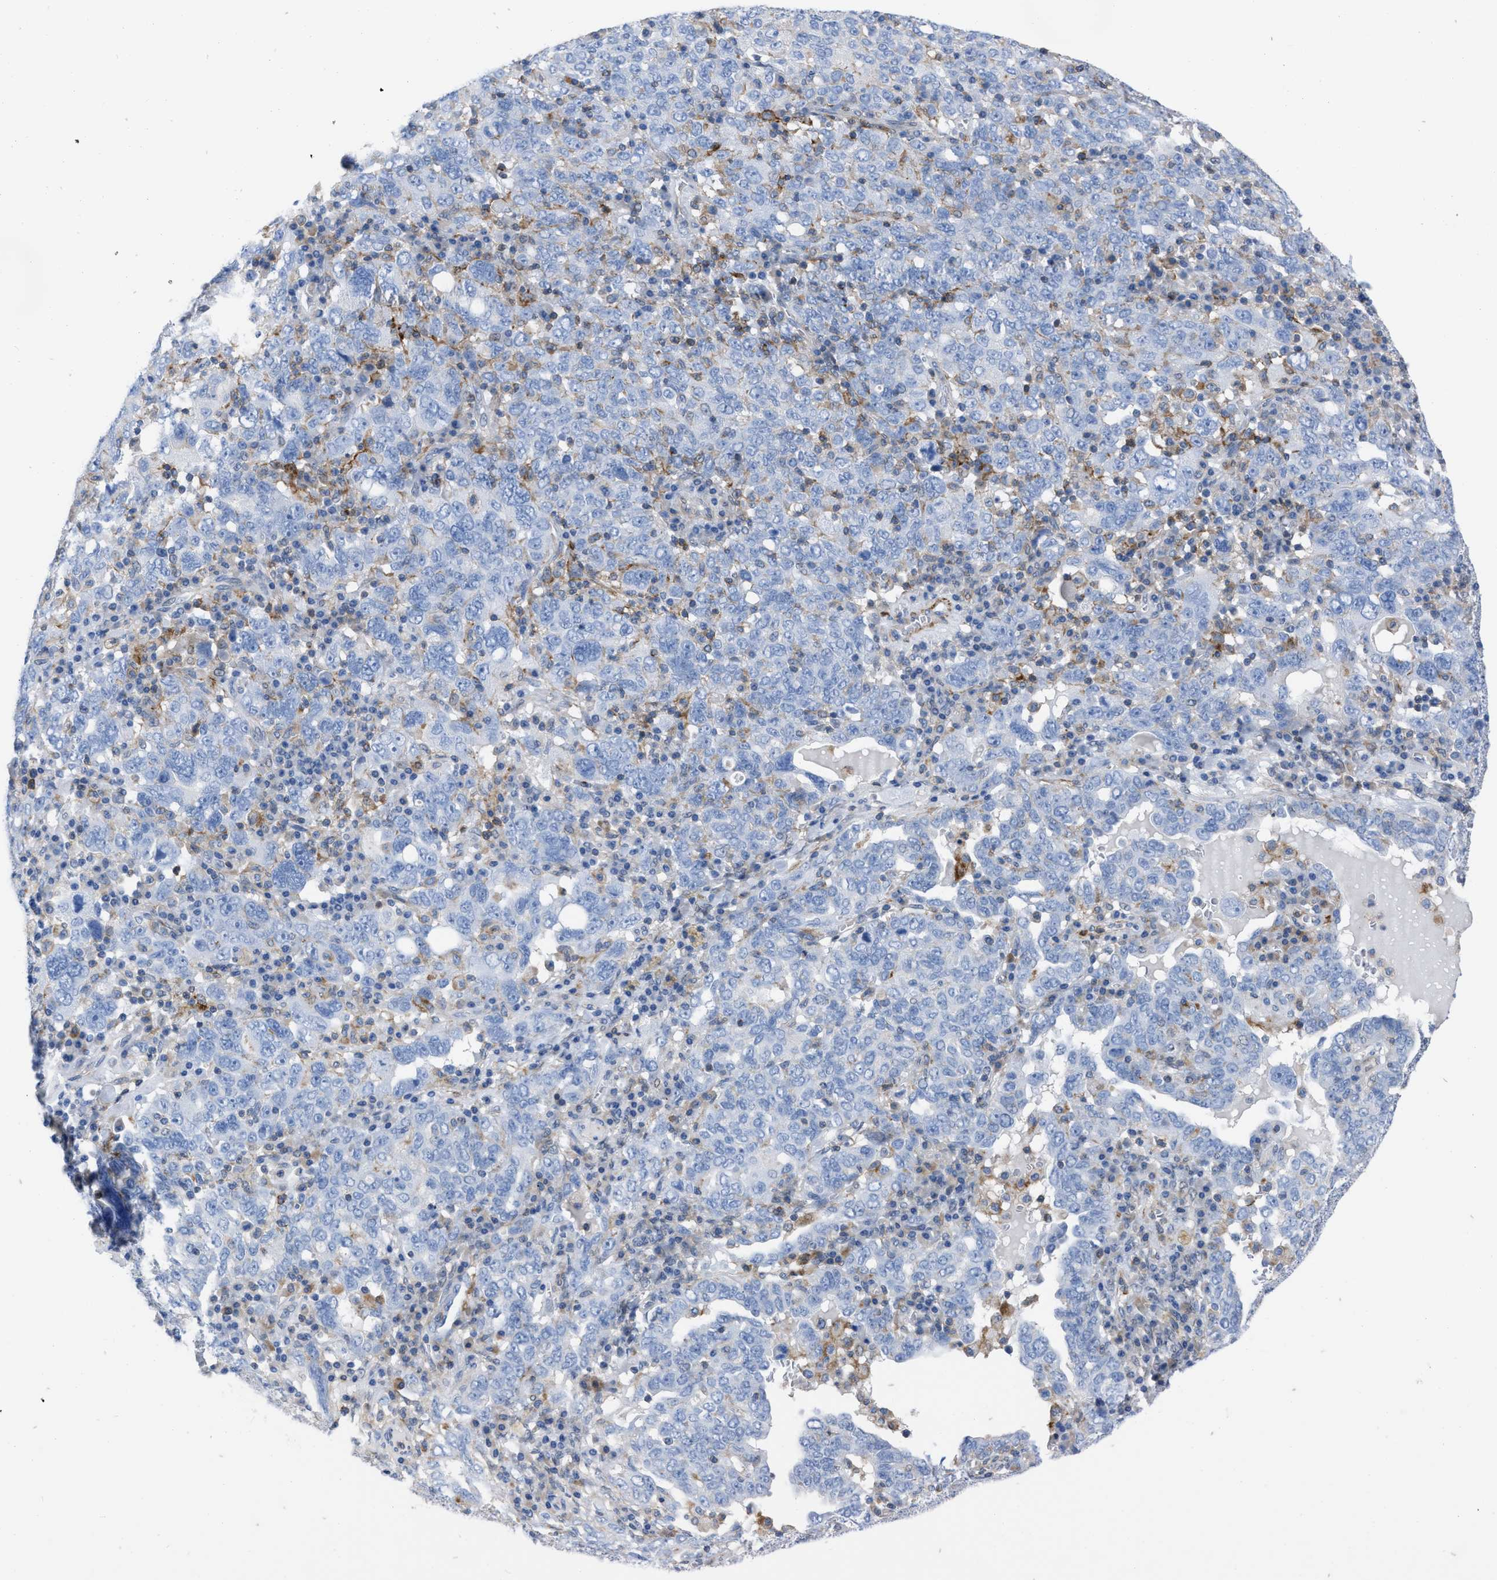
{"staining": {"intensity": "negative", "quantity": "none", "location": "none"}, "tissue": "ovarian cancer", "cell_type": "Tumor cells", "image_type": "cancer", "snomed": [{"axis": "morphology", "description": "Carcinoma, endometroid"}, {"axis": "topography", "description": "Ovary"}], "caption": "There is no significant positivity in tumor cells of endometroid carcinoma (ovarian).", "gene": "PRMT2", "patient": {"sex": "female", "age": 62}}